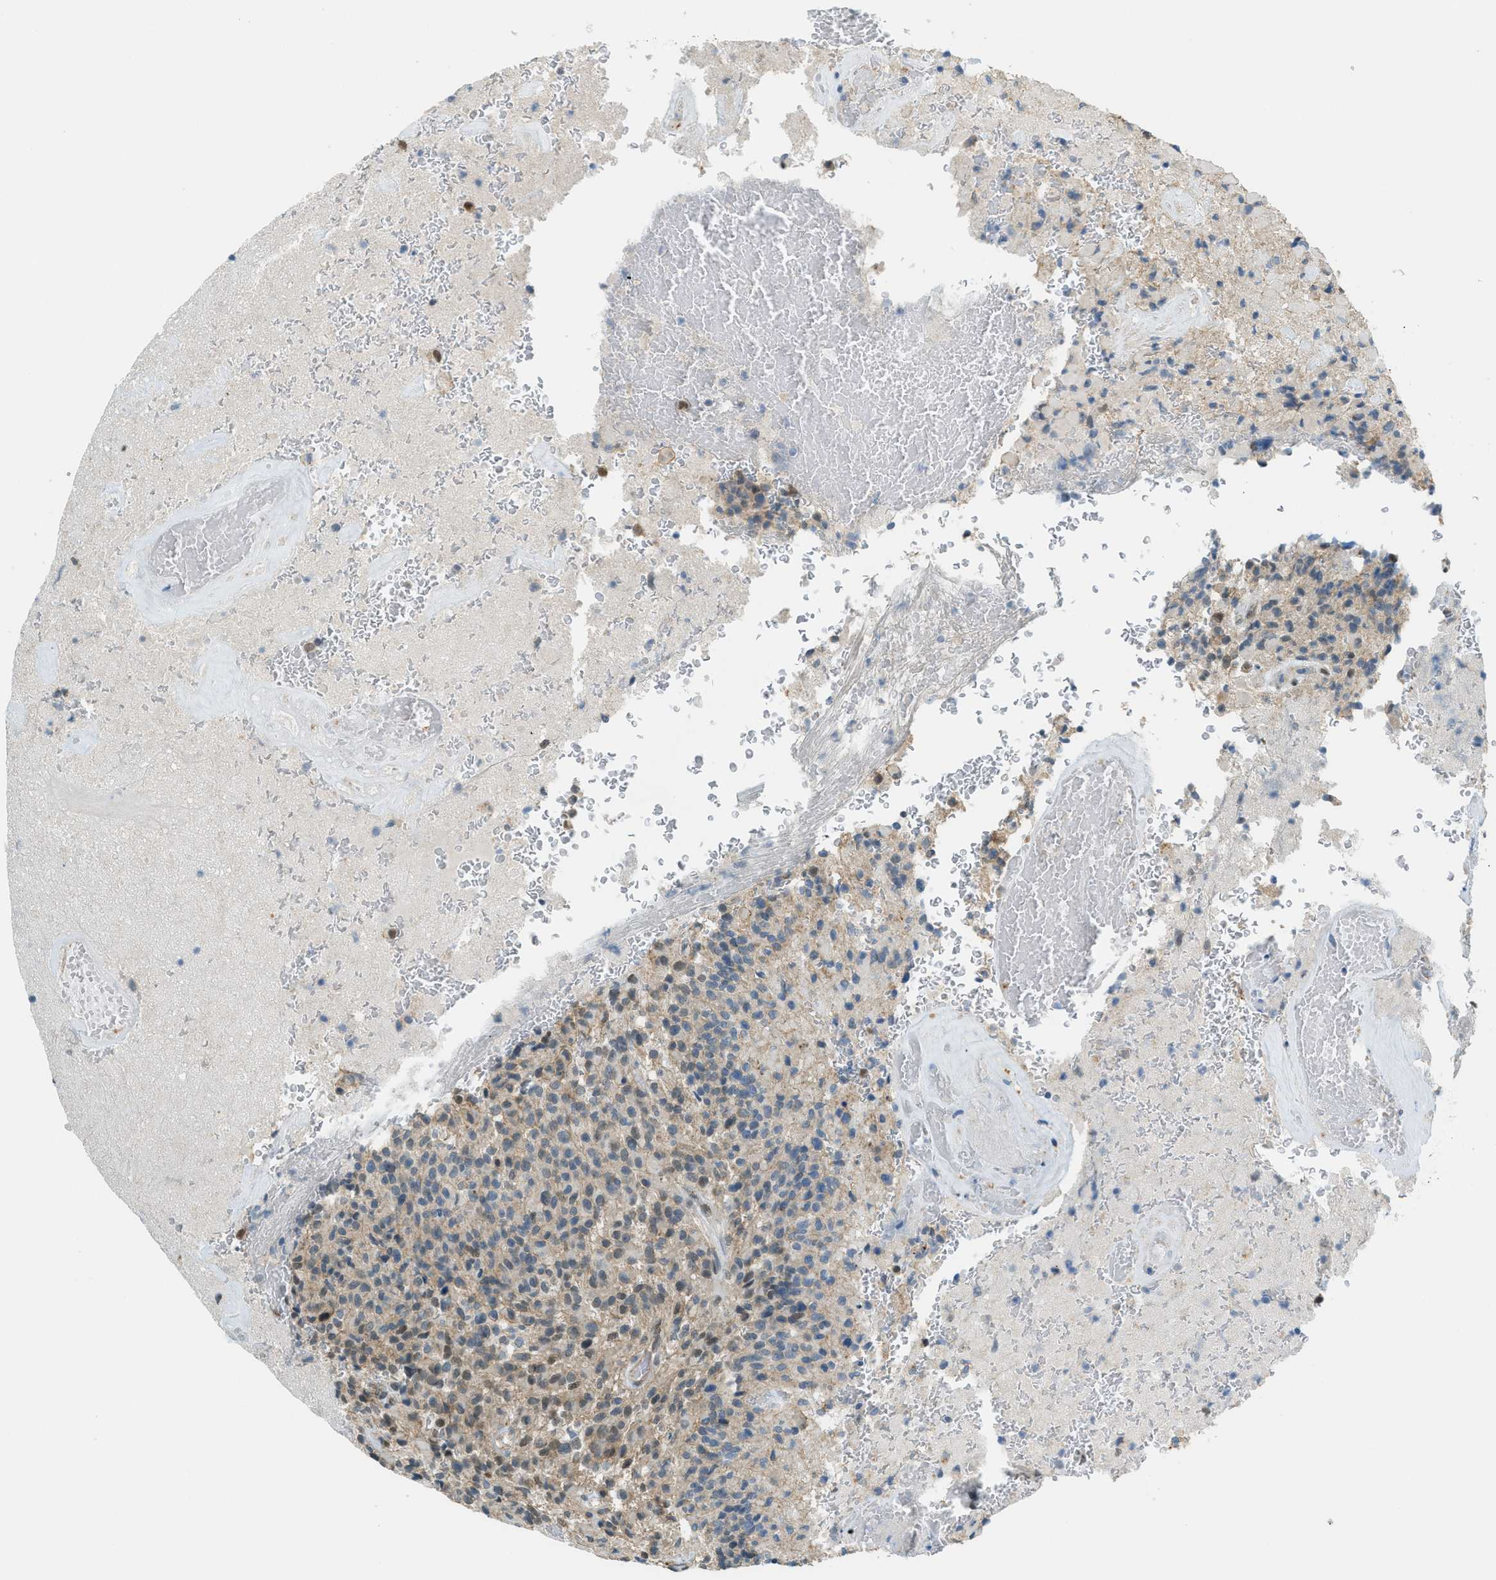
{"staining": {"intensity": "weak", "quantity": "25%-75%", "location": "cytoplasmic/membranous,nuclear"}, "tissue": "glioma", "cell_type": "Tumor cells", "image_type": "cancer", "snomed": [{"axis": "morphology", "description": "Glioma, malignant, High grade"}, {"axis": "topography", "description": "Brain"}], "caption": "The histopathology image exhibits immunohistochemical staining of glioma. There is weak cytoplasmic/membranous and nuclear staining is seen in approximately 25%-75% of tumor cells.", "gene": "TCF3", "patient": {"sex": "male", "age": 71}}